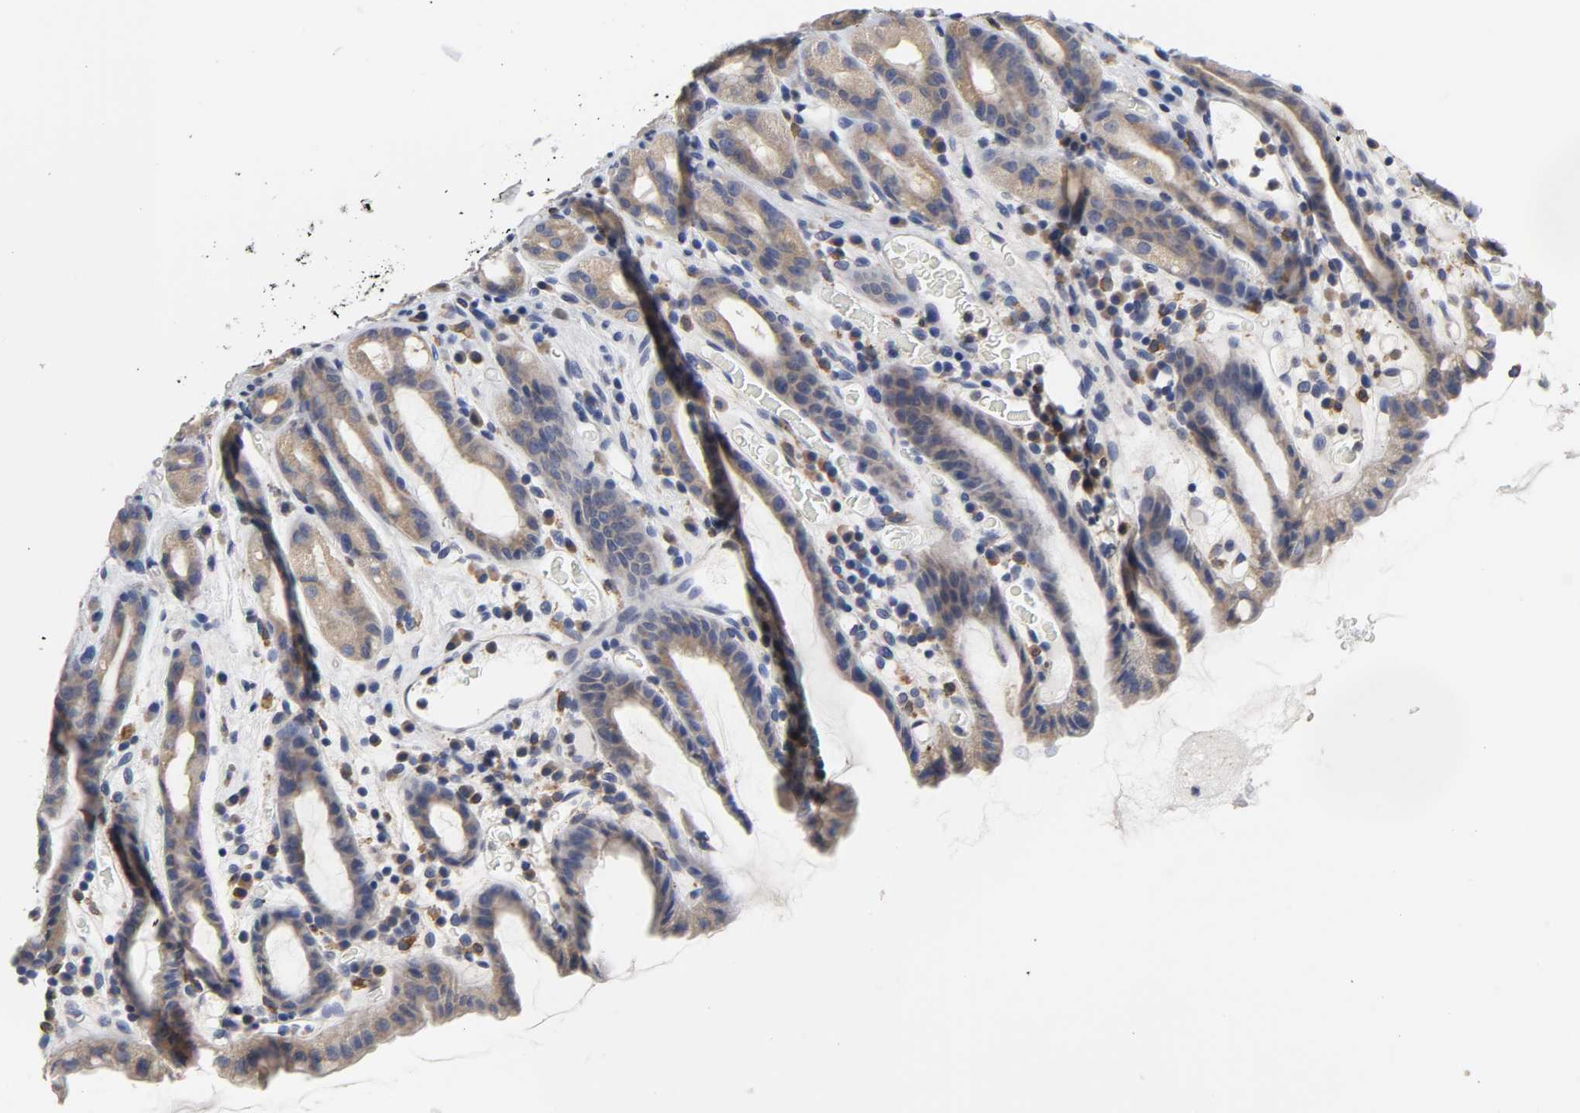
{"staining": {"intensity": "moderate", "quantity": ">75%", "location": "cytoplasmic/membranous"}, "tissue": "stomach", "cell_type": "Glandular cells", "image_type": "normal", "snomed": [{"axis": "morphology", "description": "Normal tissue, NOS"}, {"axis": "topography", "description": "Stomach, upper"}], "caption": "This photomicrograph shows IHC staining of normal stomach, with medium moderate cytoplasmic/membranous positivity in about >75% of glandular cells.", "gene": "HCK", "patient": {"sex": "male", "age": 68}}